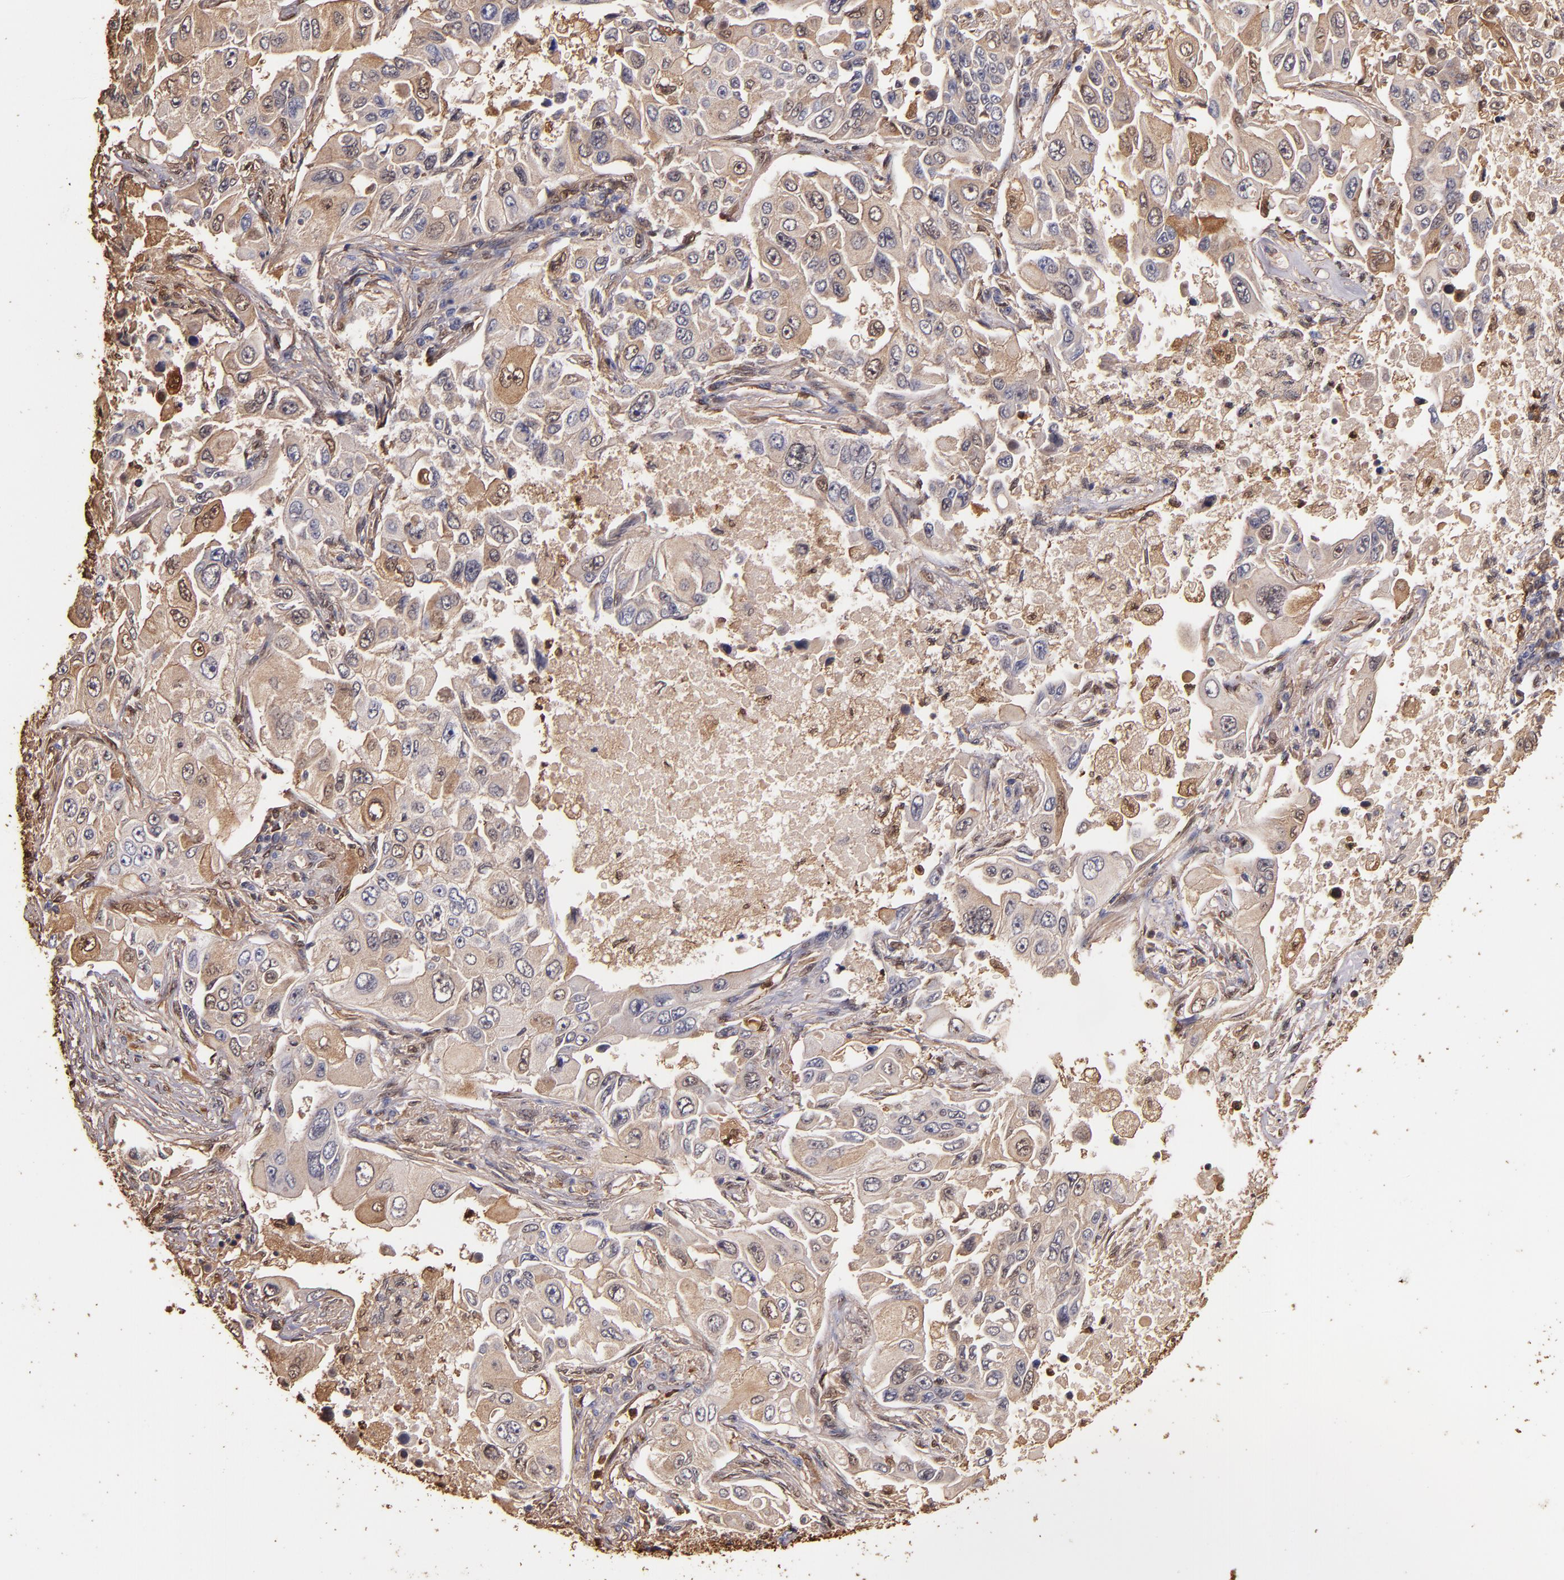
{"staining": {"intensity": "moderate", "quantity": "25%-75%", "location": "cytoplasmic/membranous,nuclear"}, "tissue": "lung cancer", "cell_type": "Tumor cells", "image_type": "cancer", "snomed": [{"axis": "morphology", "description": "Adenocarcinoma, NOS"}, {"axis": "topography", "description": "Lung"}], "caption": "A brown stain shows moderate cytoplasmic/membranous and nuclear positivity of a protein in lung cancer tumor cells.", "gene": "S100A6", "patient": {"sex": "male", "age": 84}}